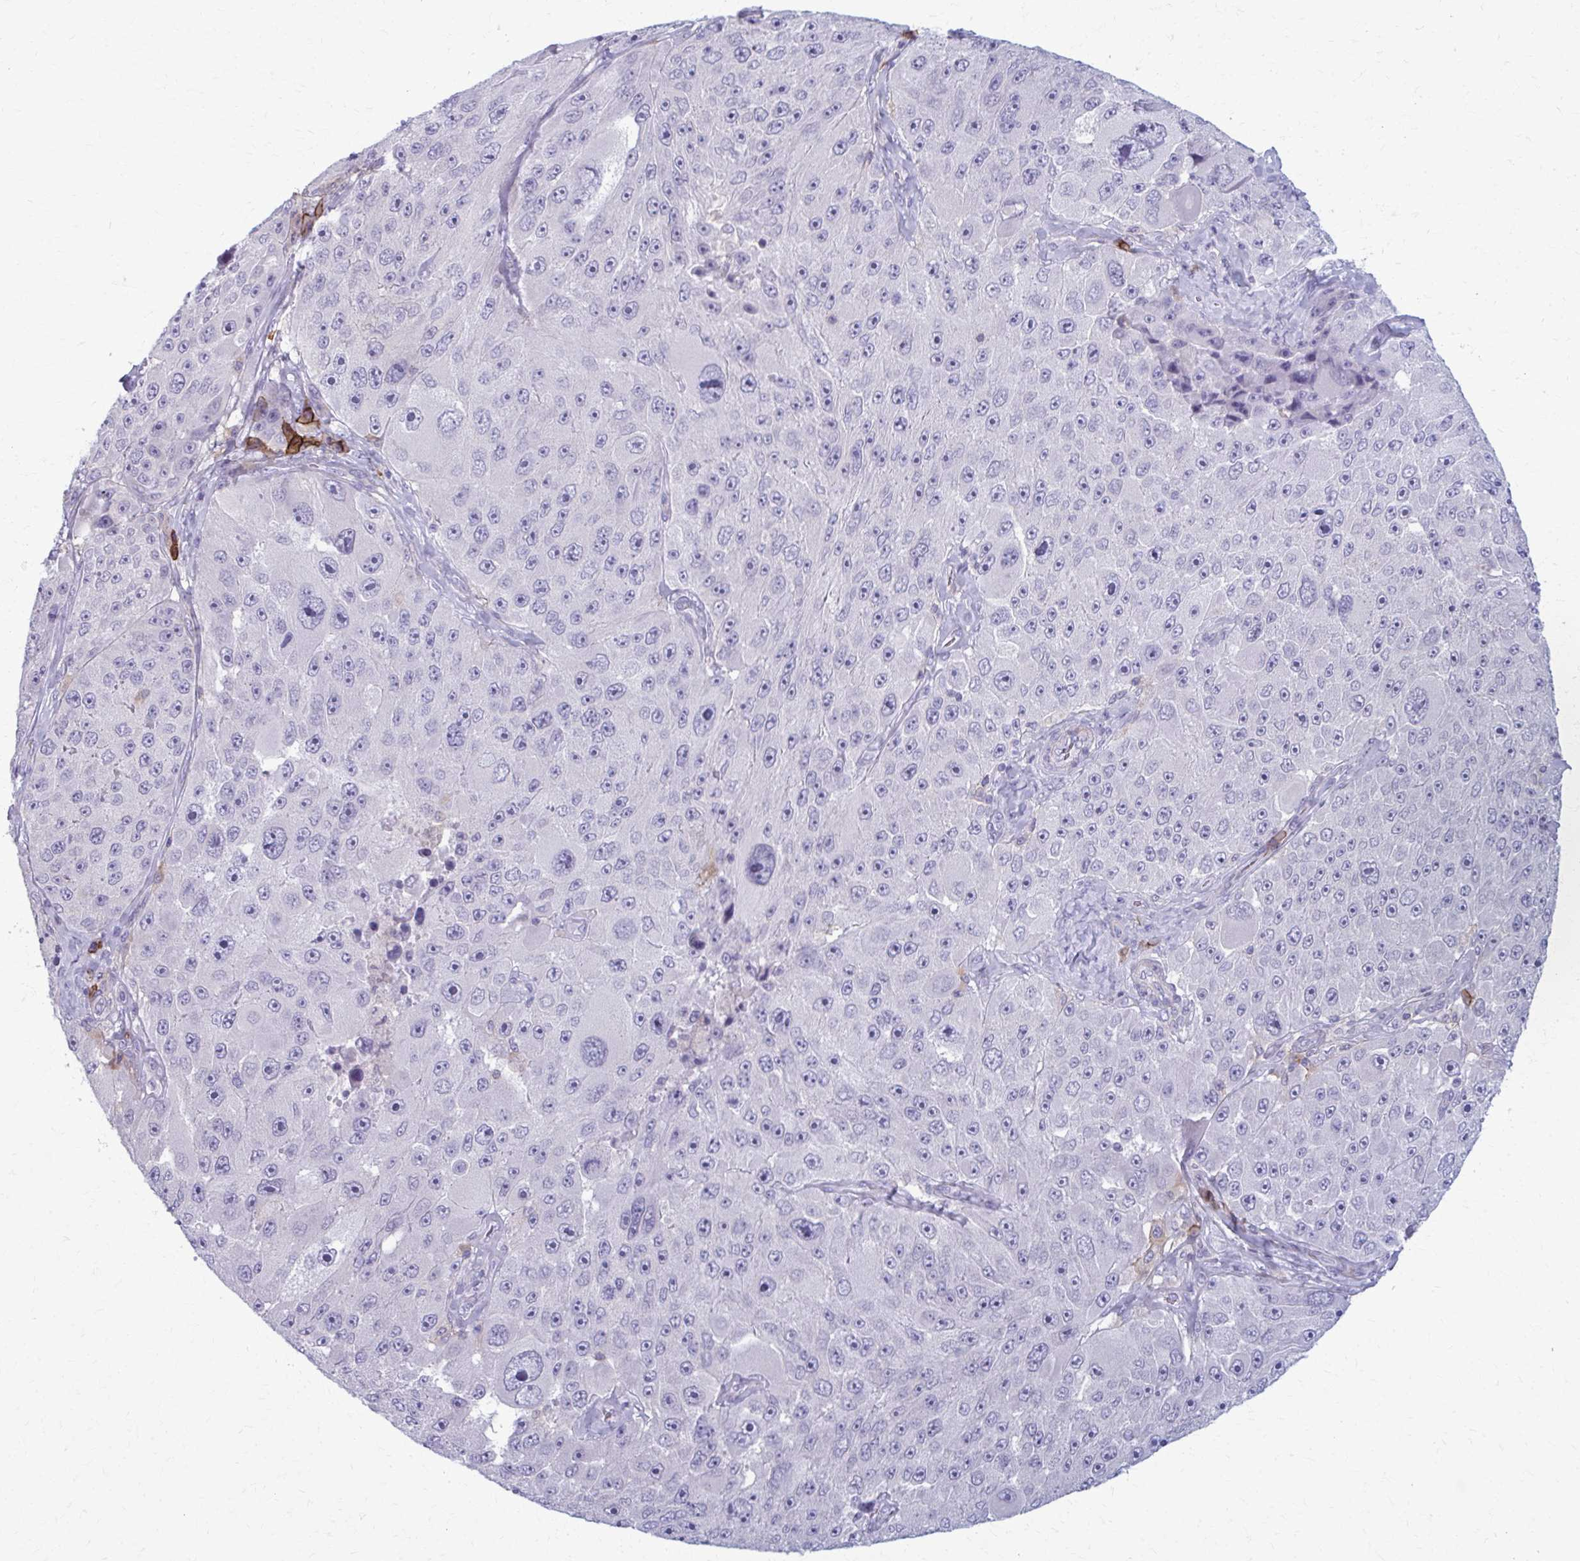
{"staining": {"intensity": "negative", "quantity": "none", "location": "none"}, "tissue": "melanoma", "cell_type": "Tumor cells", "image_type": "cancer", "snomed": [{"axis": "morphology", "description": "Malignant melanoma, Metastatic site"}, {"axis": "topography", "description": "Lymph node"}], "caption": "Malignant melanoma (metastatic site) stained for a protein using IHC displays no expression tumor cells.", "gene": "CD38", "patient": {"sex": "male", "age": 62}}